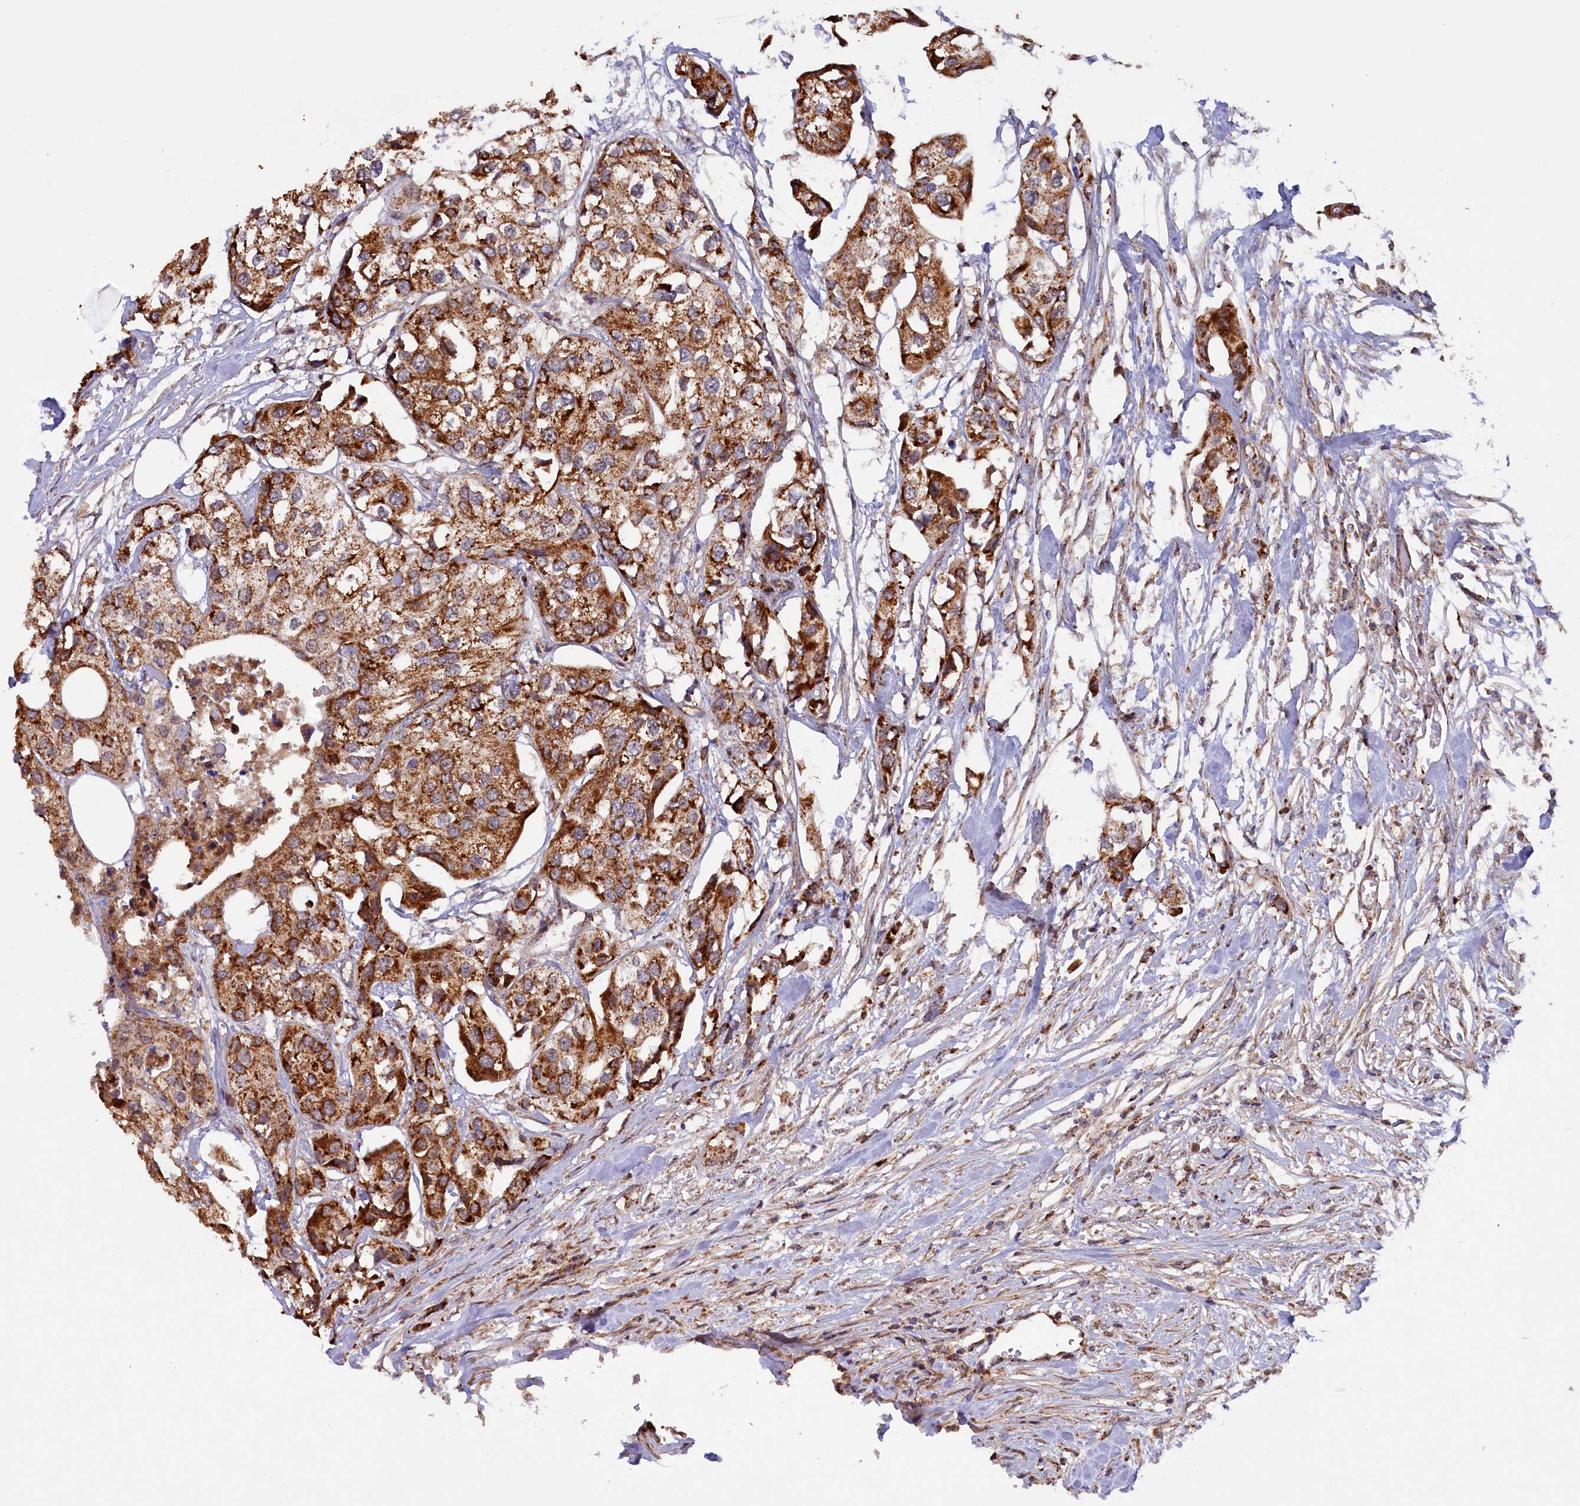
{"staining": {"intensity": "strong", "quantity": ">75%", "location": "cytoplasmic/membranous"}, "tissue": "urothelial cancer", "cell_type": "Tumor cells", "image_type": "cancer", "snomed": [{"axis": "morphology", "description": "Urothelial carcinoma, High grade"}, {"axis": "topography", "description": "Urinary bladder"}], "caption": "Protein staining reveals strong cytoplasmic/membranous positivity in approximately >75% of tumor cells in urothelial cancer.", "gene": "DUS3L", "patient": {"sex": "male", "age": 64}}